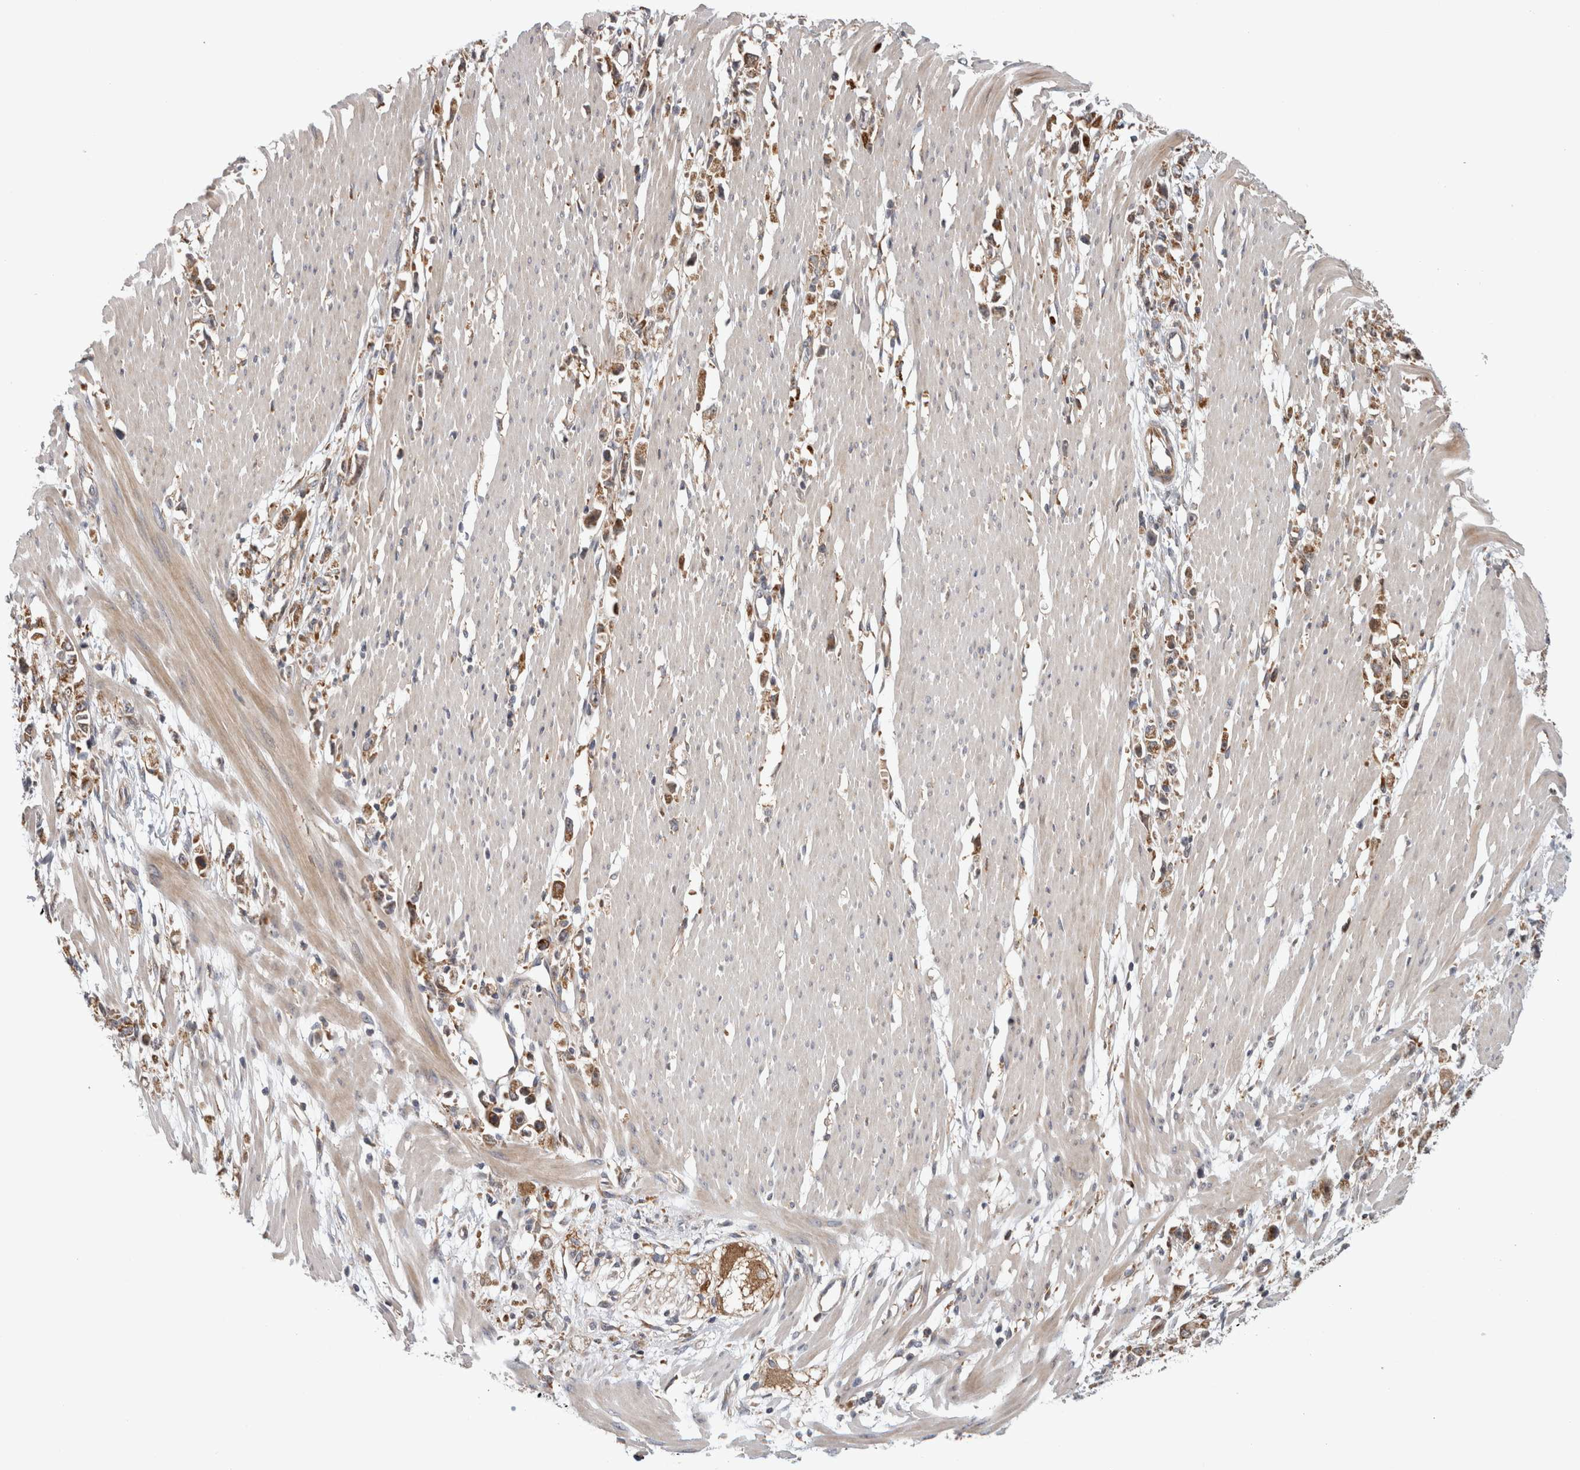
{"staining": {"intensity": "moderate", "quantity": ">75%", "location": "cytoplasmic/membranous"}, "tissue": "stomach cancer", "cell_type": "Tumor cells", "image_type": "cancer", "snomed": [{"axis": "morphology", "description": "Adenocarcinoma, NOS"}, {"axis": "topography", "description": "Stomach"}], "caption": "An image showing moderate cytoplasmic/membranous staining in approximately >75% of tumor cells in stomach adenocarcinoma, as visualized by brown immunohistochemical staining.", "gene": "ADGRL3", "patient": {"sex": "female", "age": 59}}